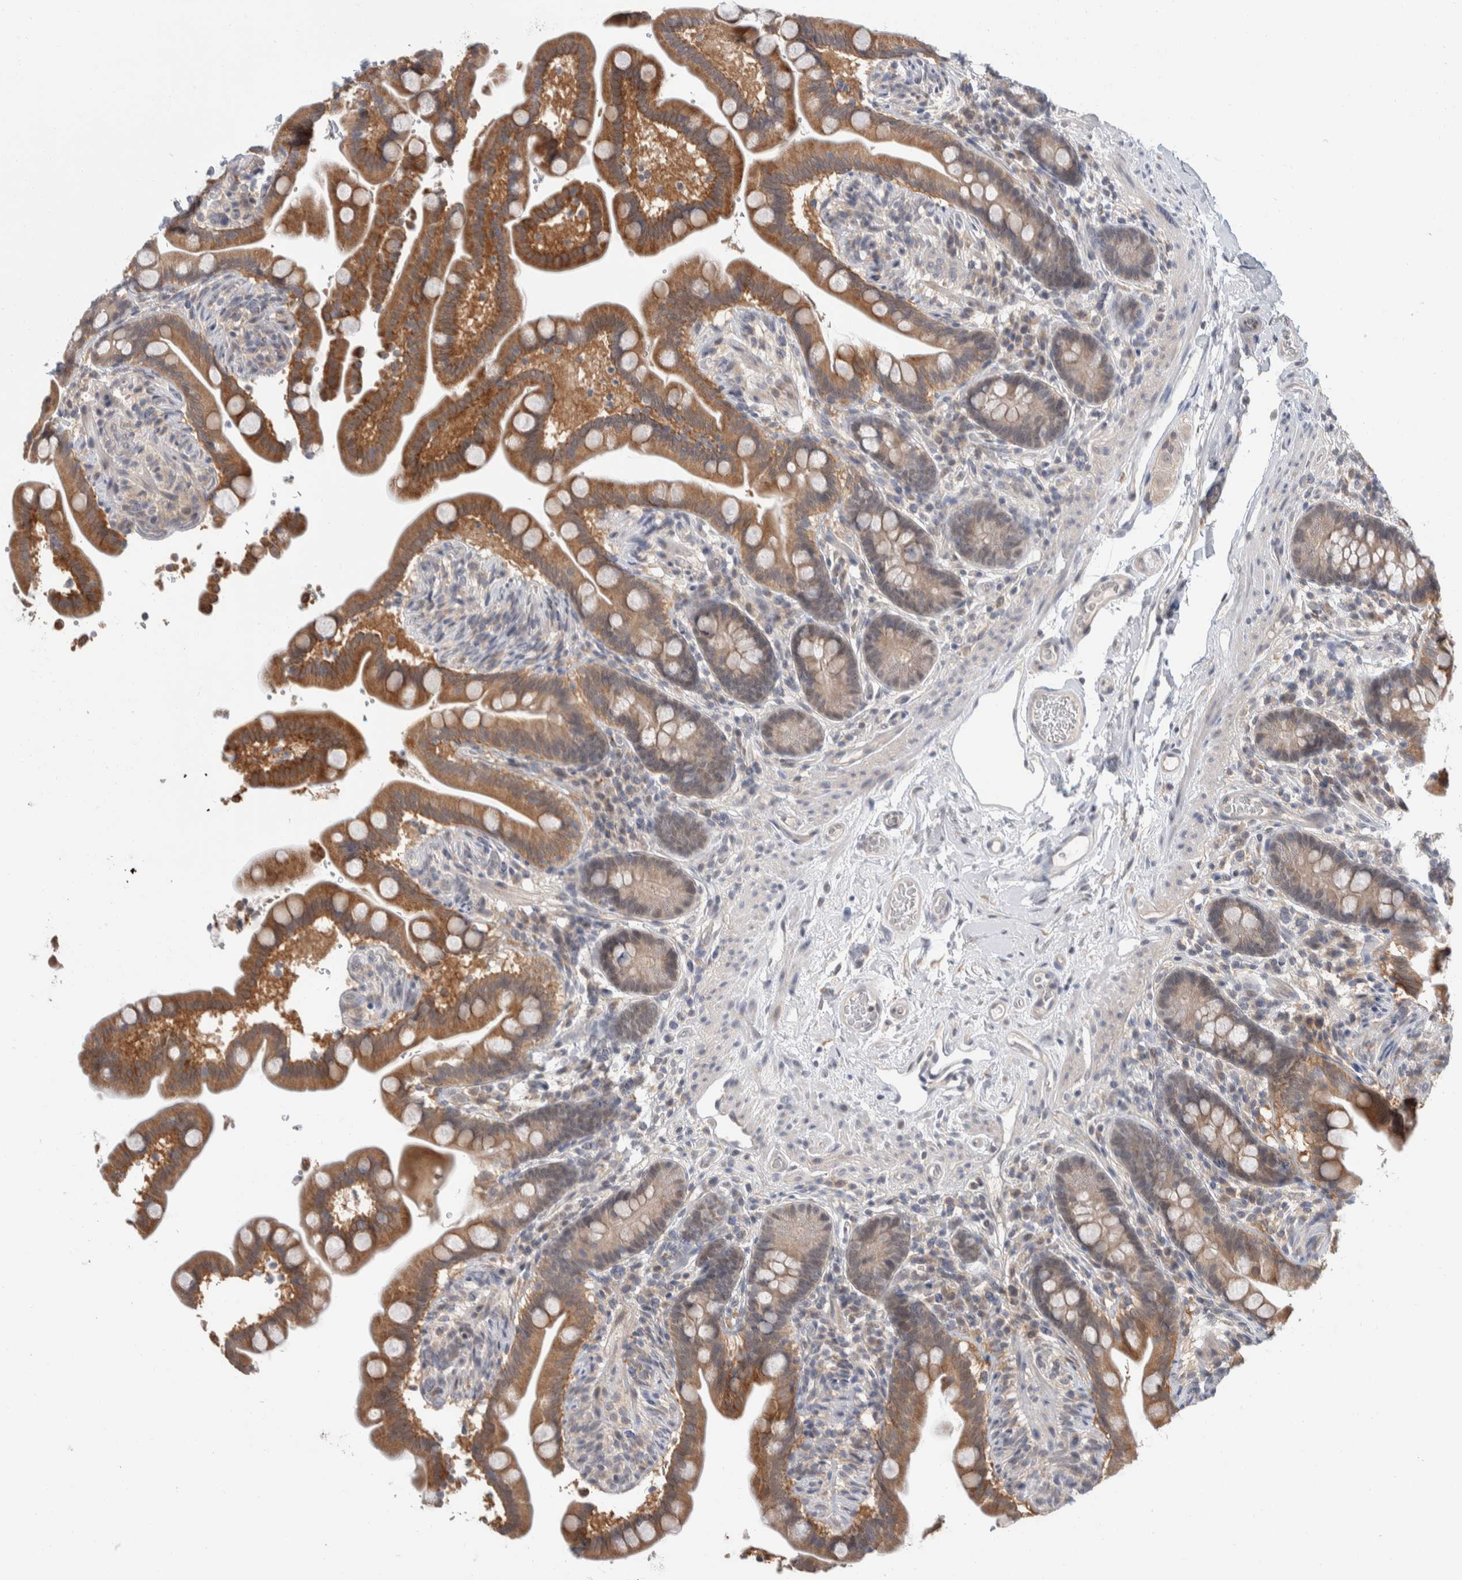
{"staining": {"intensity": "negative", "quantity": "none", "location": "none"}, "tissue": "colon", "cell_type": "Endothelial cells", "image_type": "normal", "snomed": [{"axis": "morphology", "description": "Normal tissue, NOS"}, {"axis": "topography", "description": "Smooth muscle"}, {"axis": "topography", "description": "Colon"}], "caption": "This micrograph is of benign colon stained with IHC to label a protein in brown with the nuclei are counter-stained blue. There is no staining in endothelial cells. (IHC, brightfield microscopy, high magnification).", "gene": "SHPK", "patient": {"sex": "male", "age": 73}}